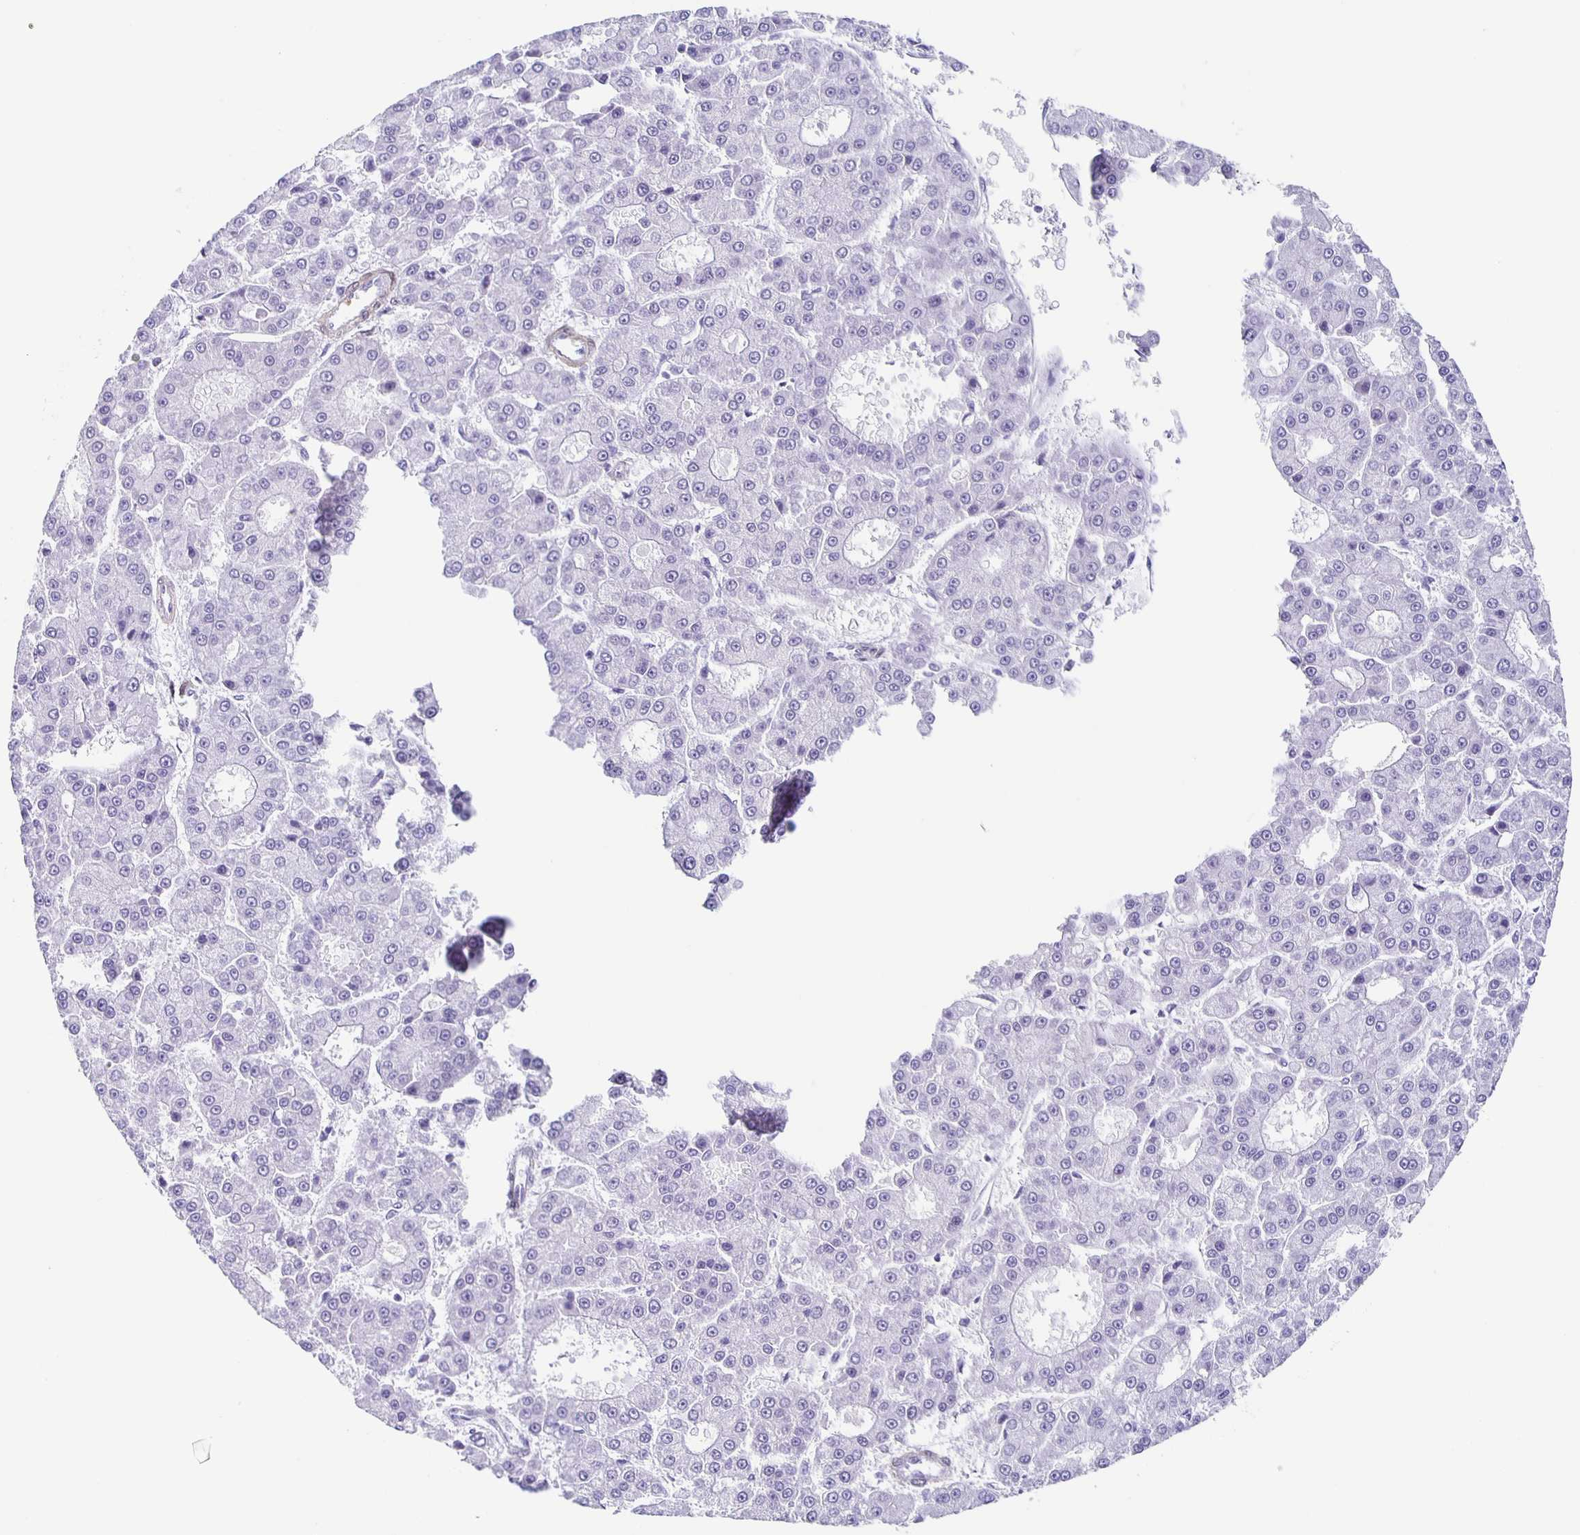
{"staining": {"intensity": "negative", "quantity": "none", "location": "none"}, "tissue": "liver cancer", "cell_type": "Tumor cells", "image_type": "cancer", "snomed": [{"axis": "morphology", "description": "Carcinoma, Hepatocellular, NOS"}, {"axis": "topography", "description": "Liver"}], "caption": "IHC image of hepatocellular carcinoma (liver) stained for a protein (brown), which exhibits no positivity in tumor cells.", "gene": "TPPP", "patient": {"sex": "male", "age": 70}}